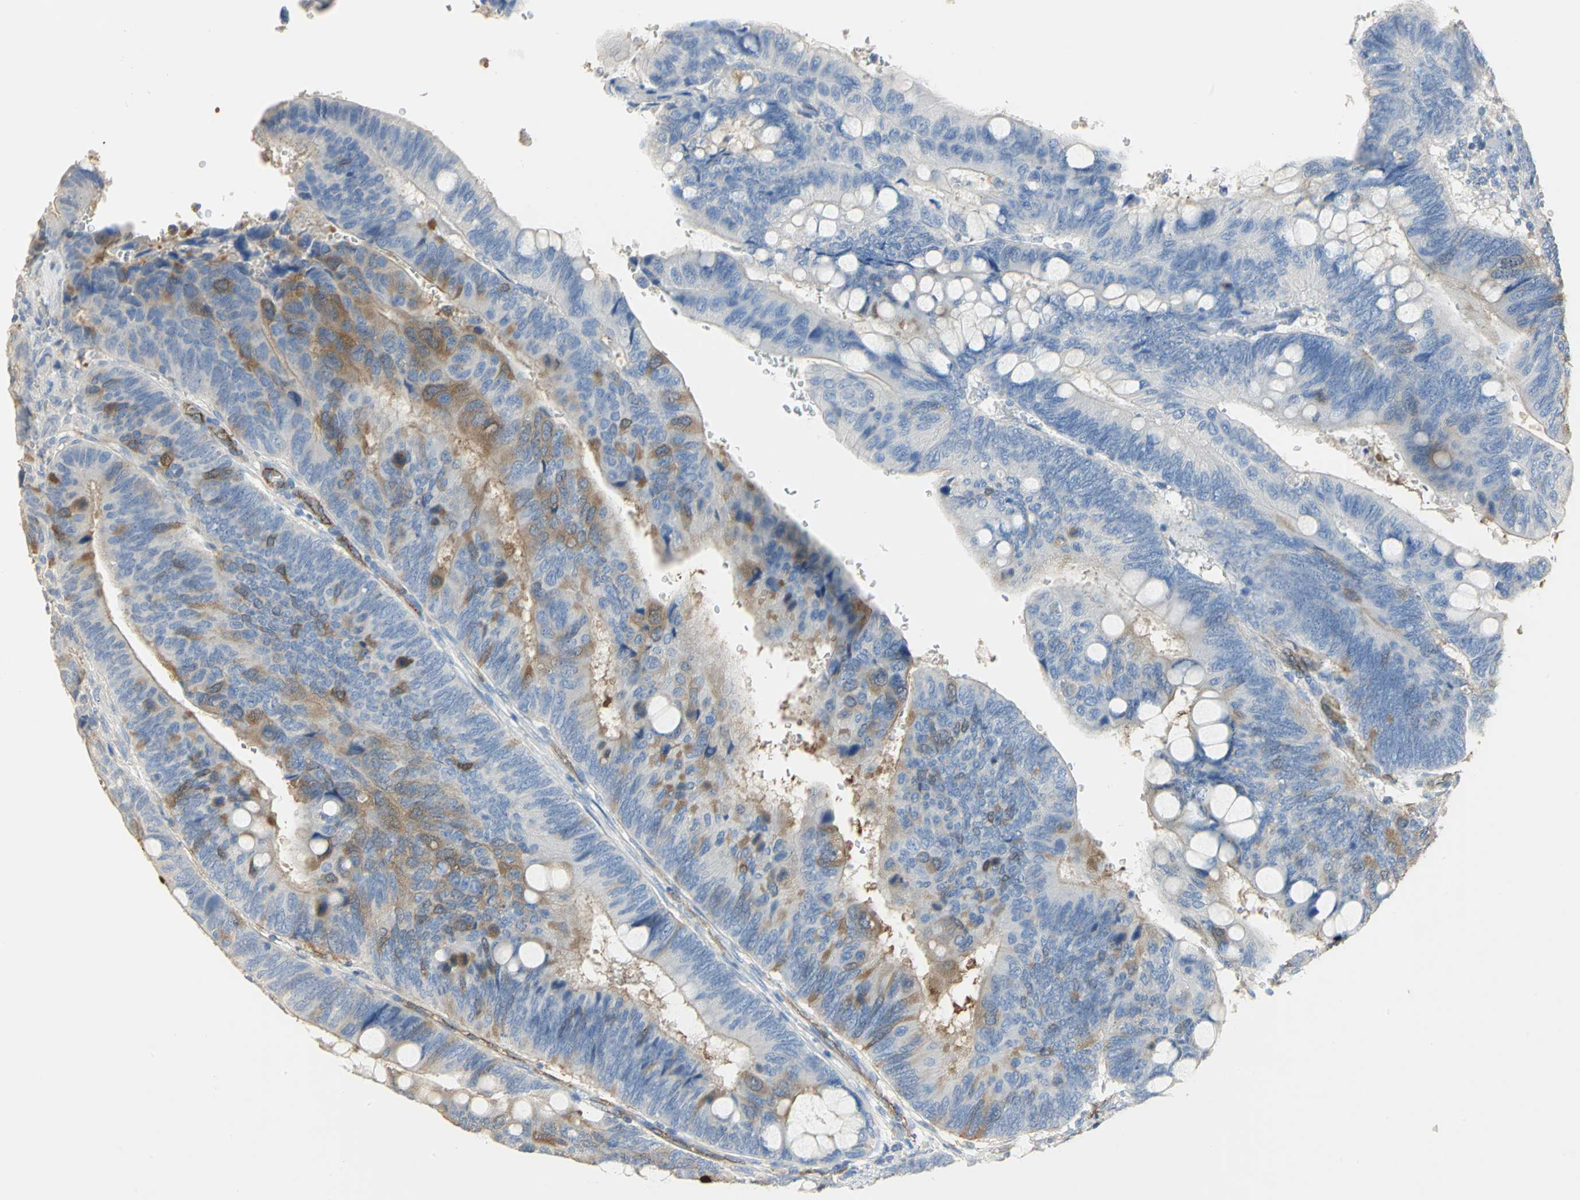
{"staining": {"intensity": "strong", "quantity": "<25%", "location": "cytoplasmic/membranous"}, "tissue": "colorectal cancer", "cell_type": "Tumor cells", "image_type": "cancer", "snomed": [{"axis": "morphology", "description": "Normal tissue, NOS"}, {"axis": "morphology", "description": "Adenocarcinoma, NOS"}, {"axis": "topography", "description": "Rectum"}], "caption": "Protein analysis of colorectal cancer tissue displays strong cytoplasmic/membranous expression in about <25% of tumor cells.", "gene": "DLGAP5", "patient": {"sex": "male", "age": 92}}